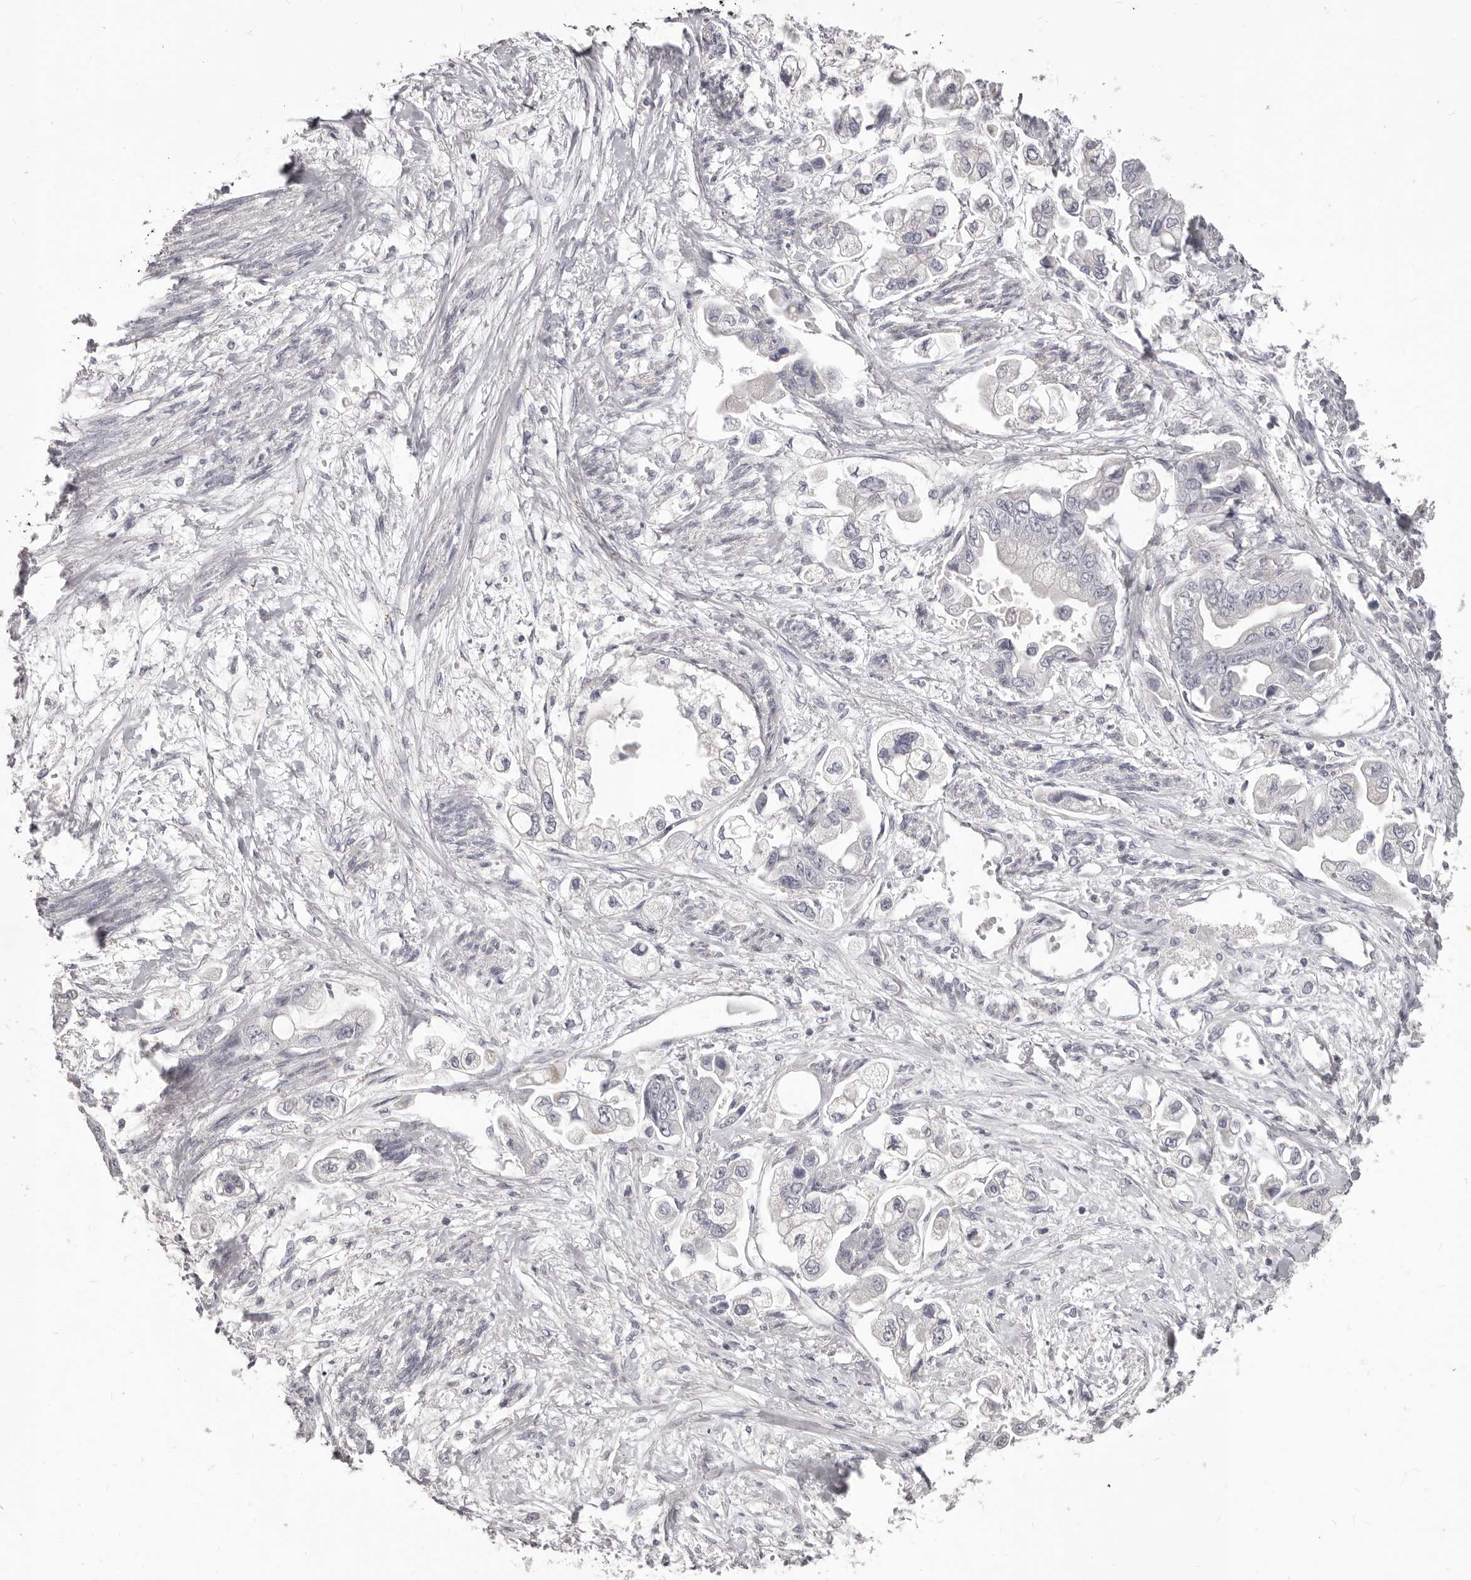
{"staining": {"intensity": "negative", "quantity": "none", "location": "none"}, "tissue": "stomach cancer", "cell_type": "Tumor cells", "image_type": "cancer", "snomed": [{"axis": "morphology", "description": "Adenocarcinoma, NOS"}, {"axis": "topography", "description": "Stomach"}], "caption": "An image of stomach adenocarcinoma stained for a protein displays no brown staining in tumor cells.", "gene": "PRMT2", "patient": {"sex": "male", "age": 62}}